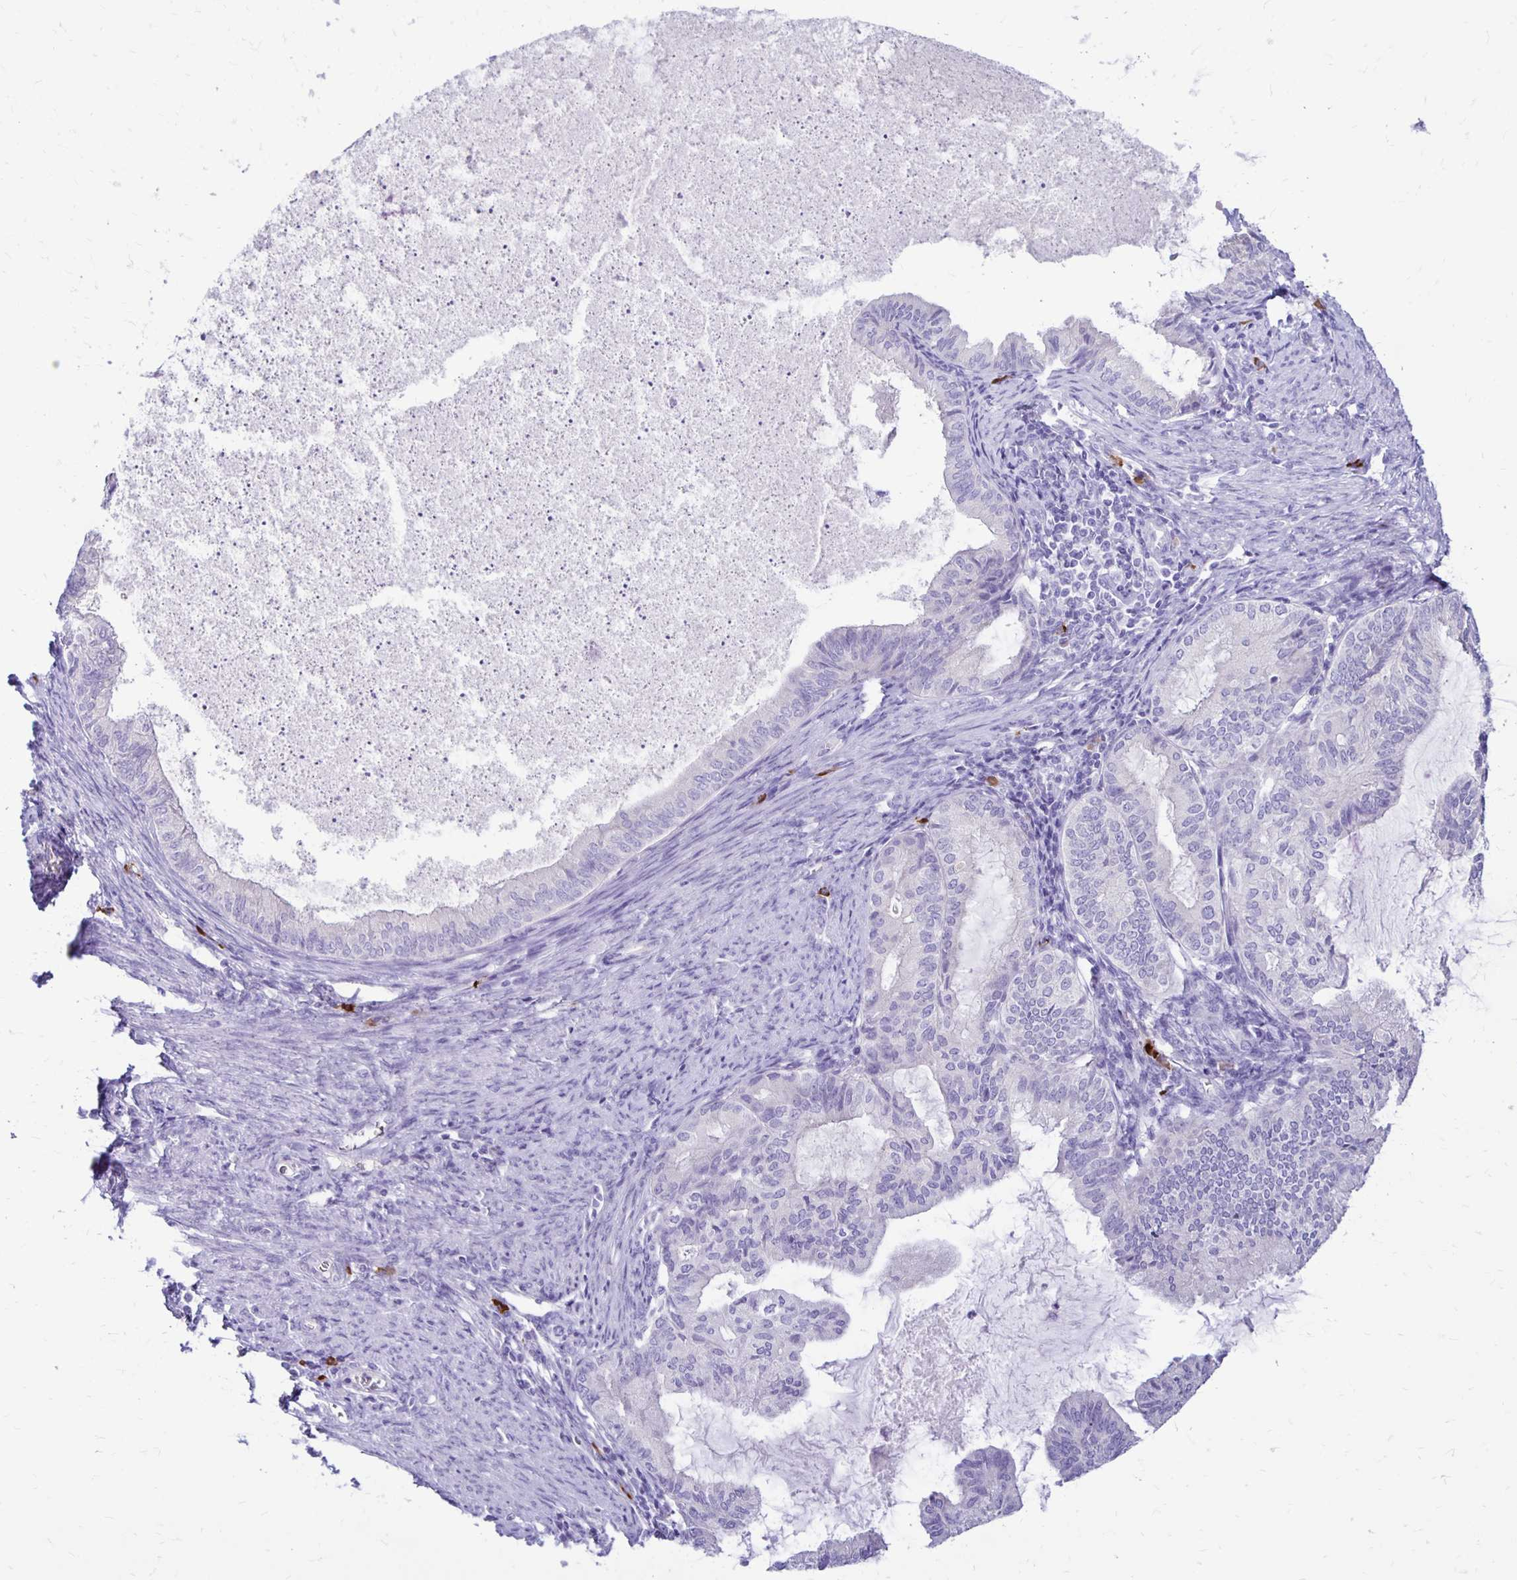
{"staining": {"intensity": "negative", "quantity": "none", "location": "none"}, "tissue": "endometrial cancer", "cell_type": "Tumor cells", "image_type": "cancer", "snomed": [{"axis": "morphology", "description": "Adenocarcinoma, NOS"}, {"axis": "topography", "description": "Endometrium"}], "caption": "This is an IHC micrograph of endometrial adenocarcinoma. There is no staining in tumor cells.", "gene": "FNTB", "patient": {"sex": "female", "age": 86}}